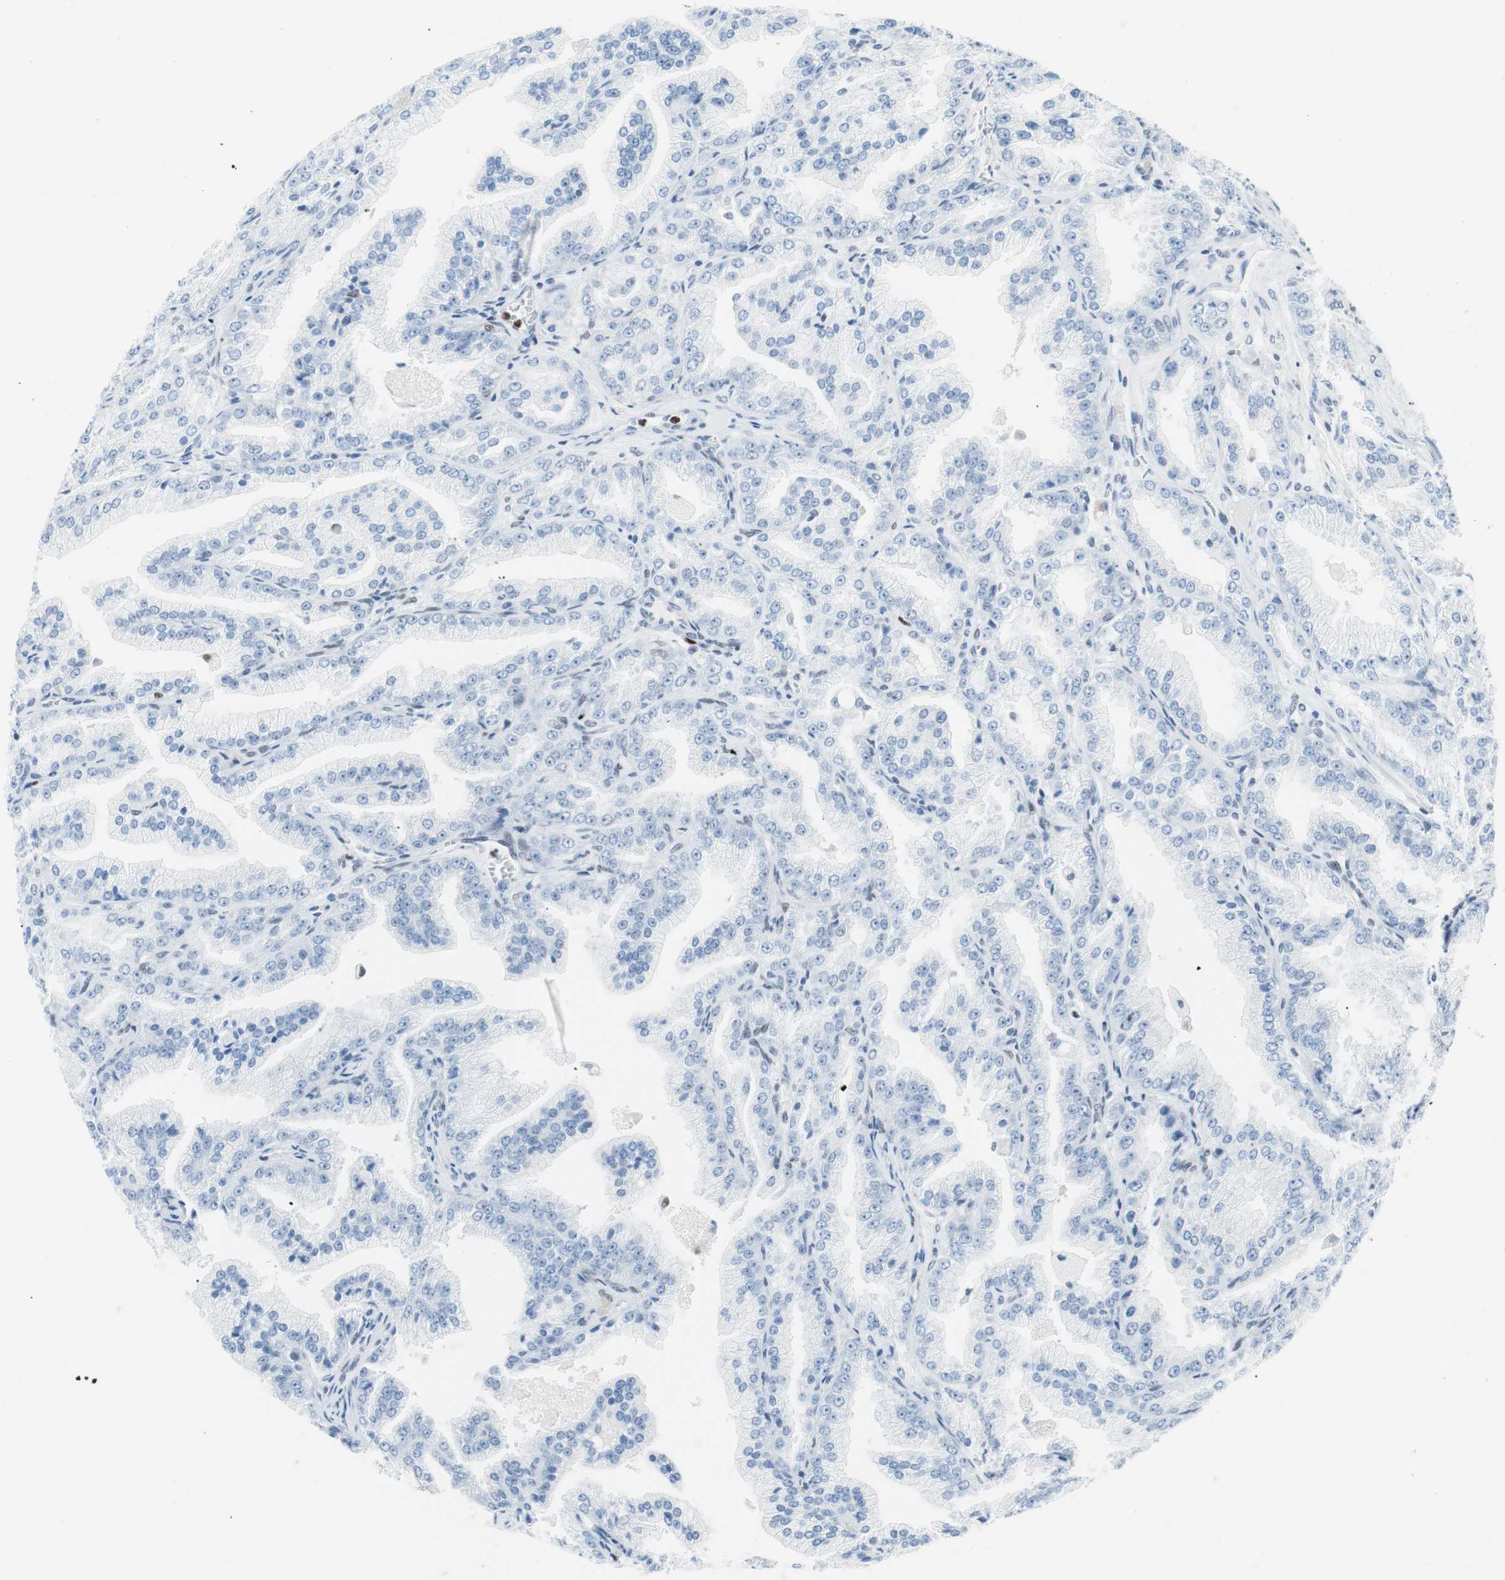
{"staining": {"intensity": "negative", "quantity": "none", "location": "none"}, "tissue": "prostate cancer", "cell_type": "Tumor cells", "image_type": "cancer", "snomed": [{"axis": "morphology", "description": "Adenocarcinoma, High grade"}, {"axis": "topography", "description": "Prostate"}], "caption": "DAB (3,3'-diaminobenzidine) immunohistochemical staining of human adenocarcinoma (high-grade) (prostate) reveals no significant expression in tumor cells.", "gene": "CEBPB", "patient": {"sex": "male", "age": 61}}